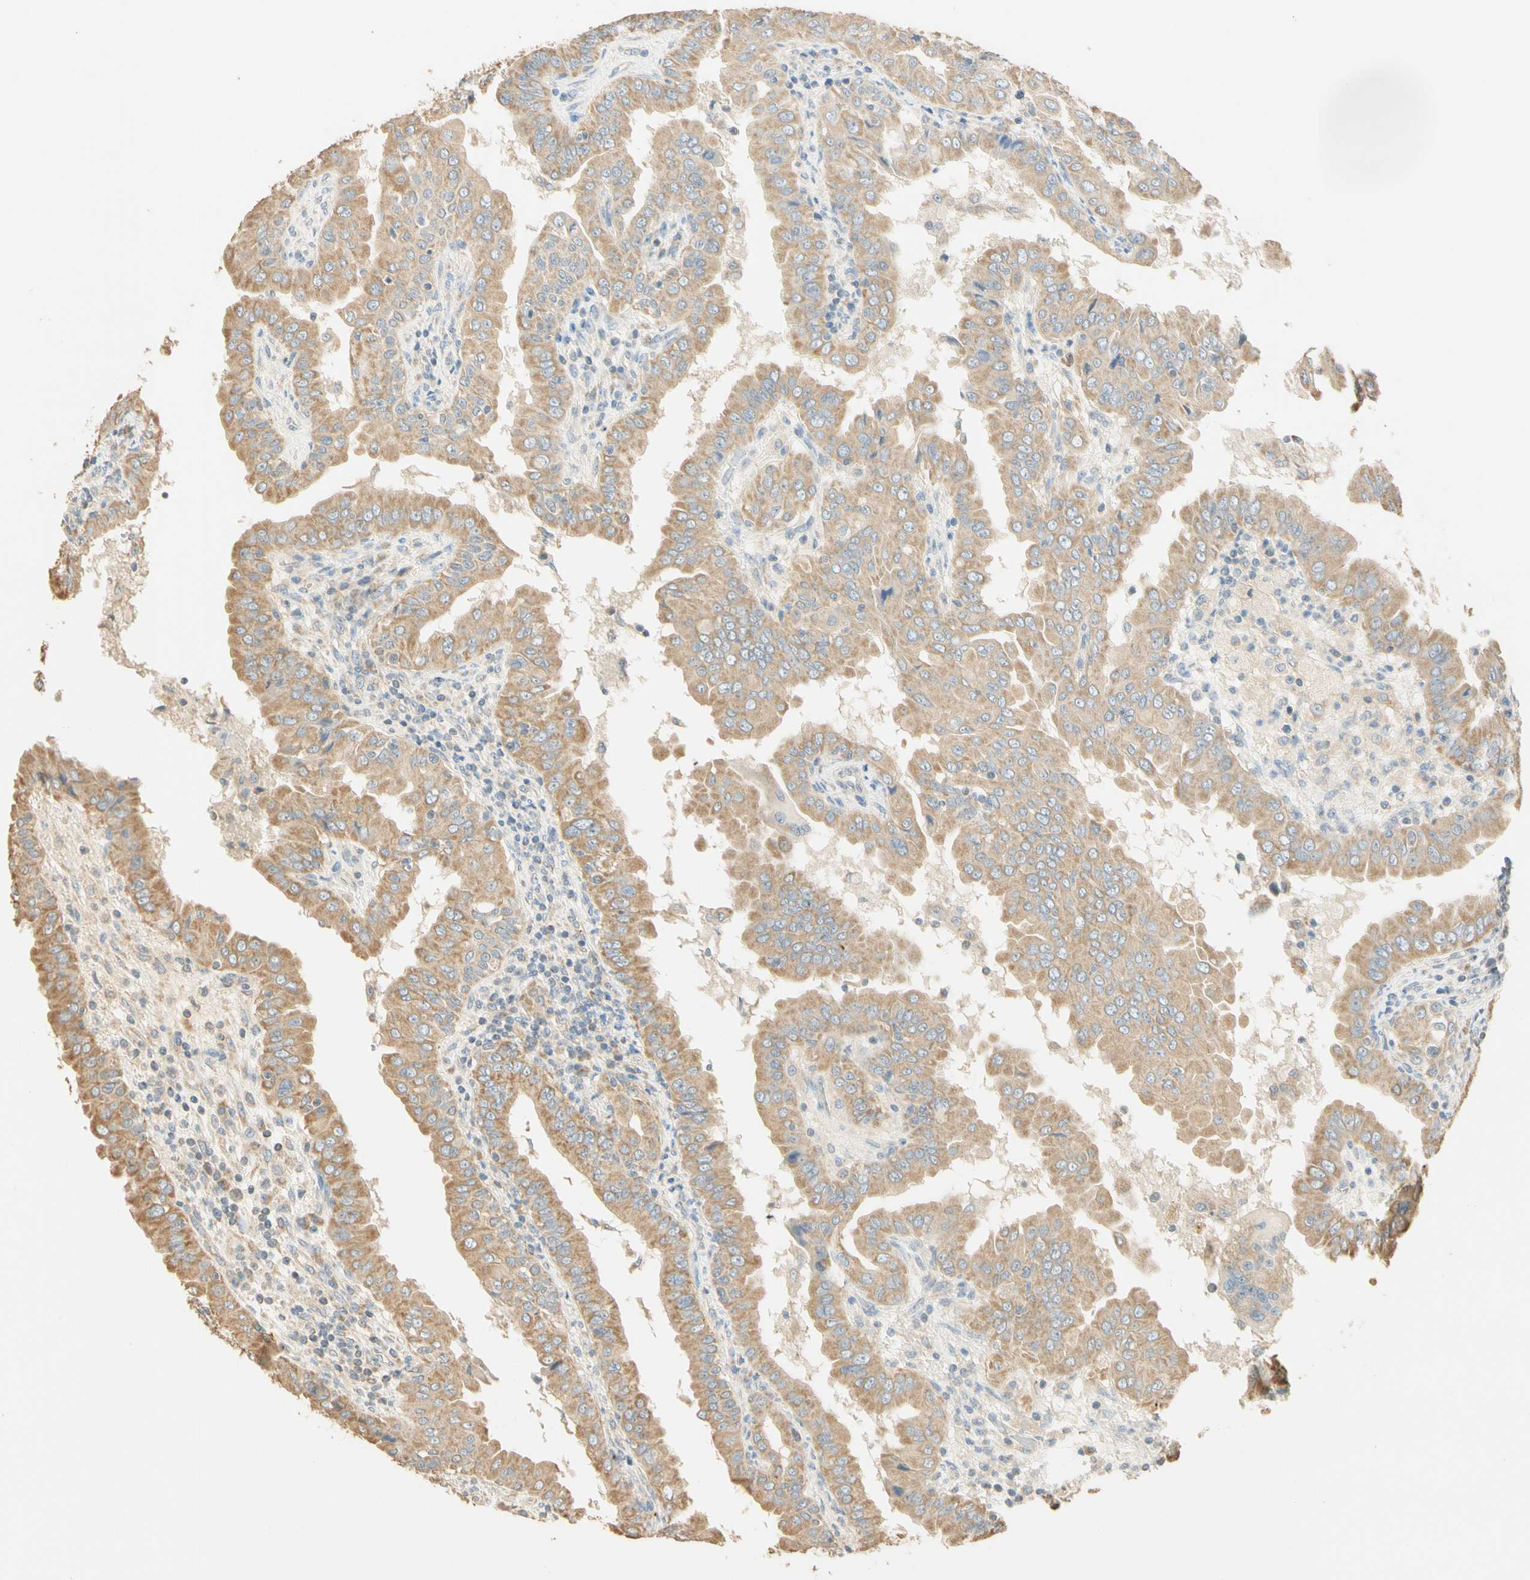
{"staining": {"intensity": "moderate", "quantity": ">75%", "location": "cytoplasmic/membranous"}, "tissue": "thyroid cancer", "cell_type": "Tumor cells", "image_type": "cancer", "snomed": [{"axis": "morphology", "description": "Papillary adenocarcinoma, NOS"}, {"axis": "topography", "description": "Thyroid gland"}], "caption": "Thyroid cancer (papillary adenocarcinoma) was stained to show a protein in brown. There is medium levels of moderate cytoplasmic/membranous positivity in approximately >75% of tumor cells.", "gene": "RAD18", "patient": {"sex": "male", "age": 33}}